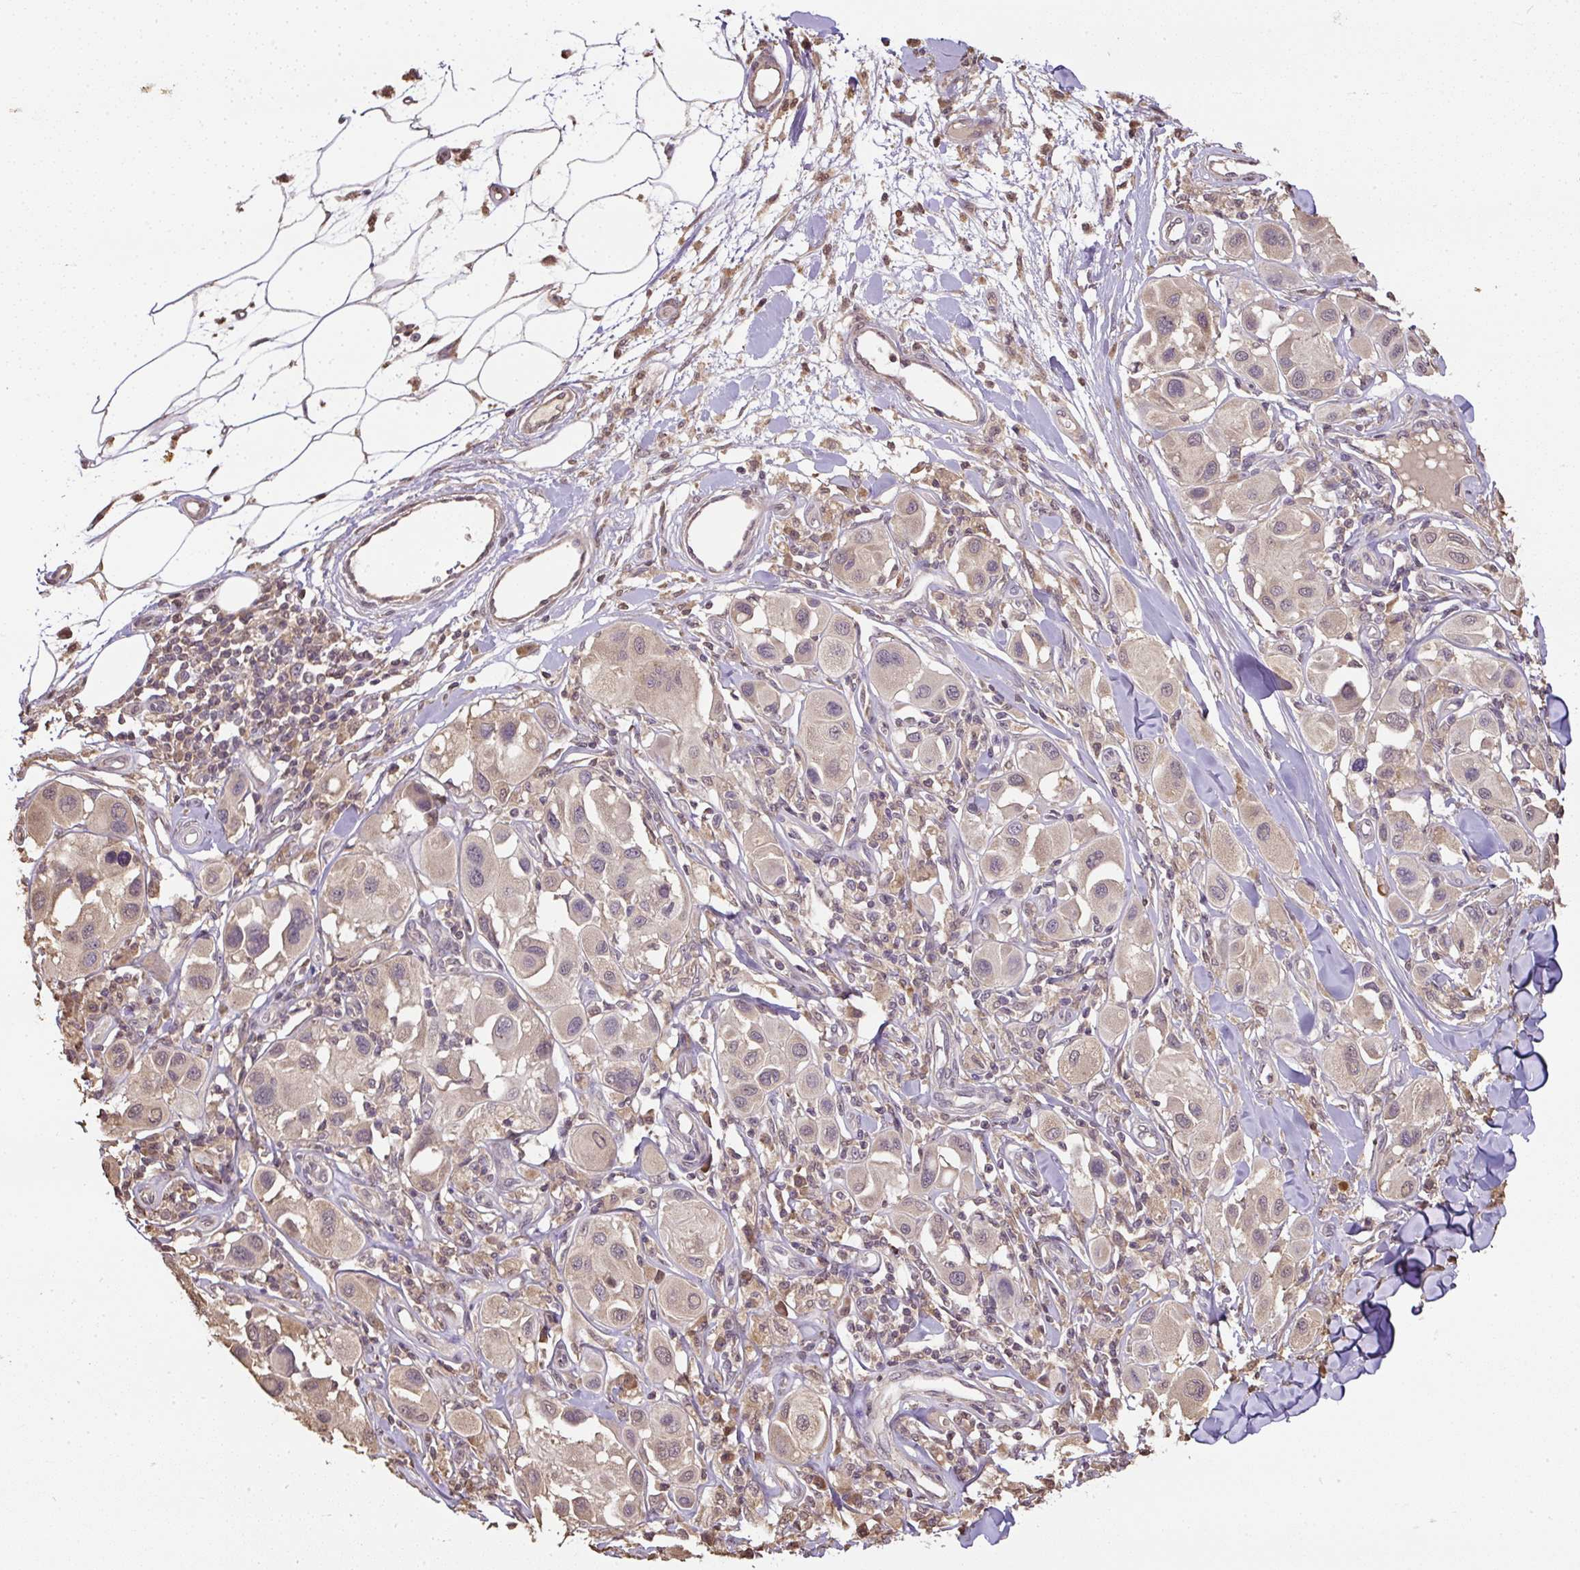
{"staining": {"intensity": "weak", "quantity": "<25%", "location": "cytoplasmic/membranous,nuclear"}, "tissue": "melanoma", "cell_type": "Tumor cells", "image_type": "cancer", "snomed": [{"axis": "morphology", "description": "Malignant melanoma, Metastatic site"}, {"axis": "topography", "description": "Skin"}], "caption": "High power microscopy photomicrograph of an immunohistochemistry (IHC) micrograph of melanoma, revealing no significant positivity in tumor cells.", "gene": "TMEM170B", "patient": {"sex": "male", "age": 41}}